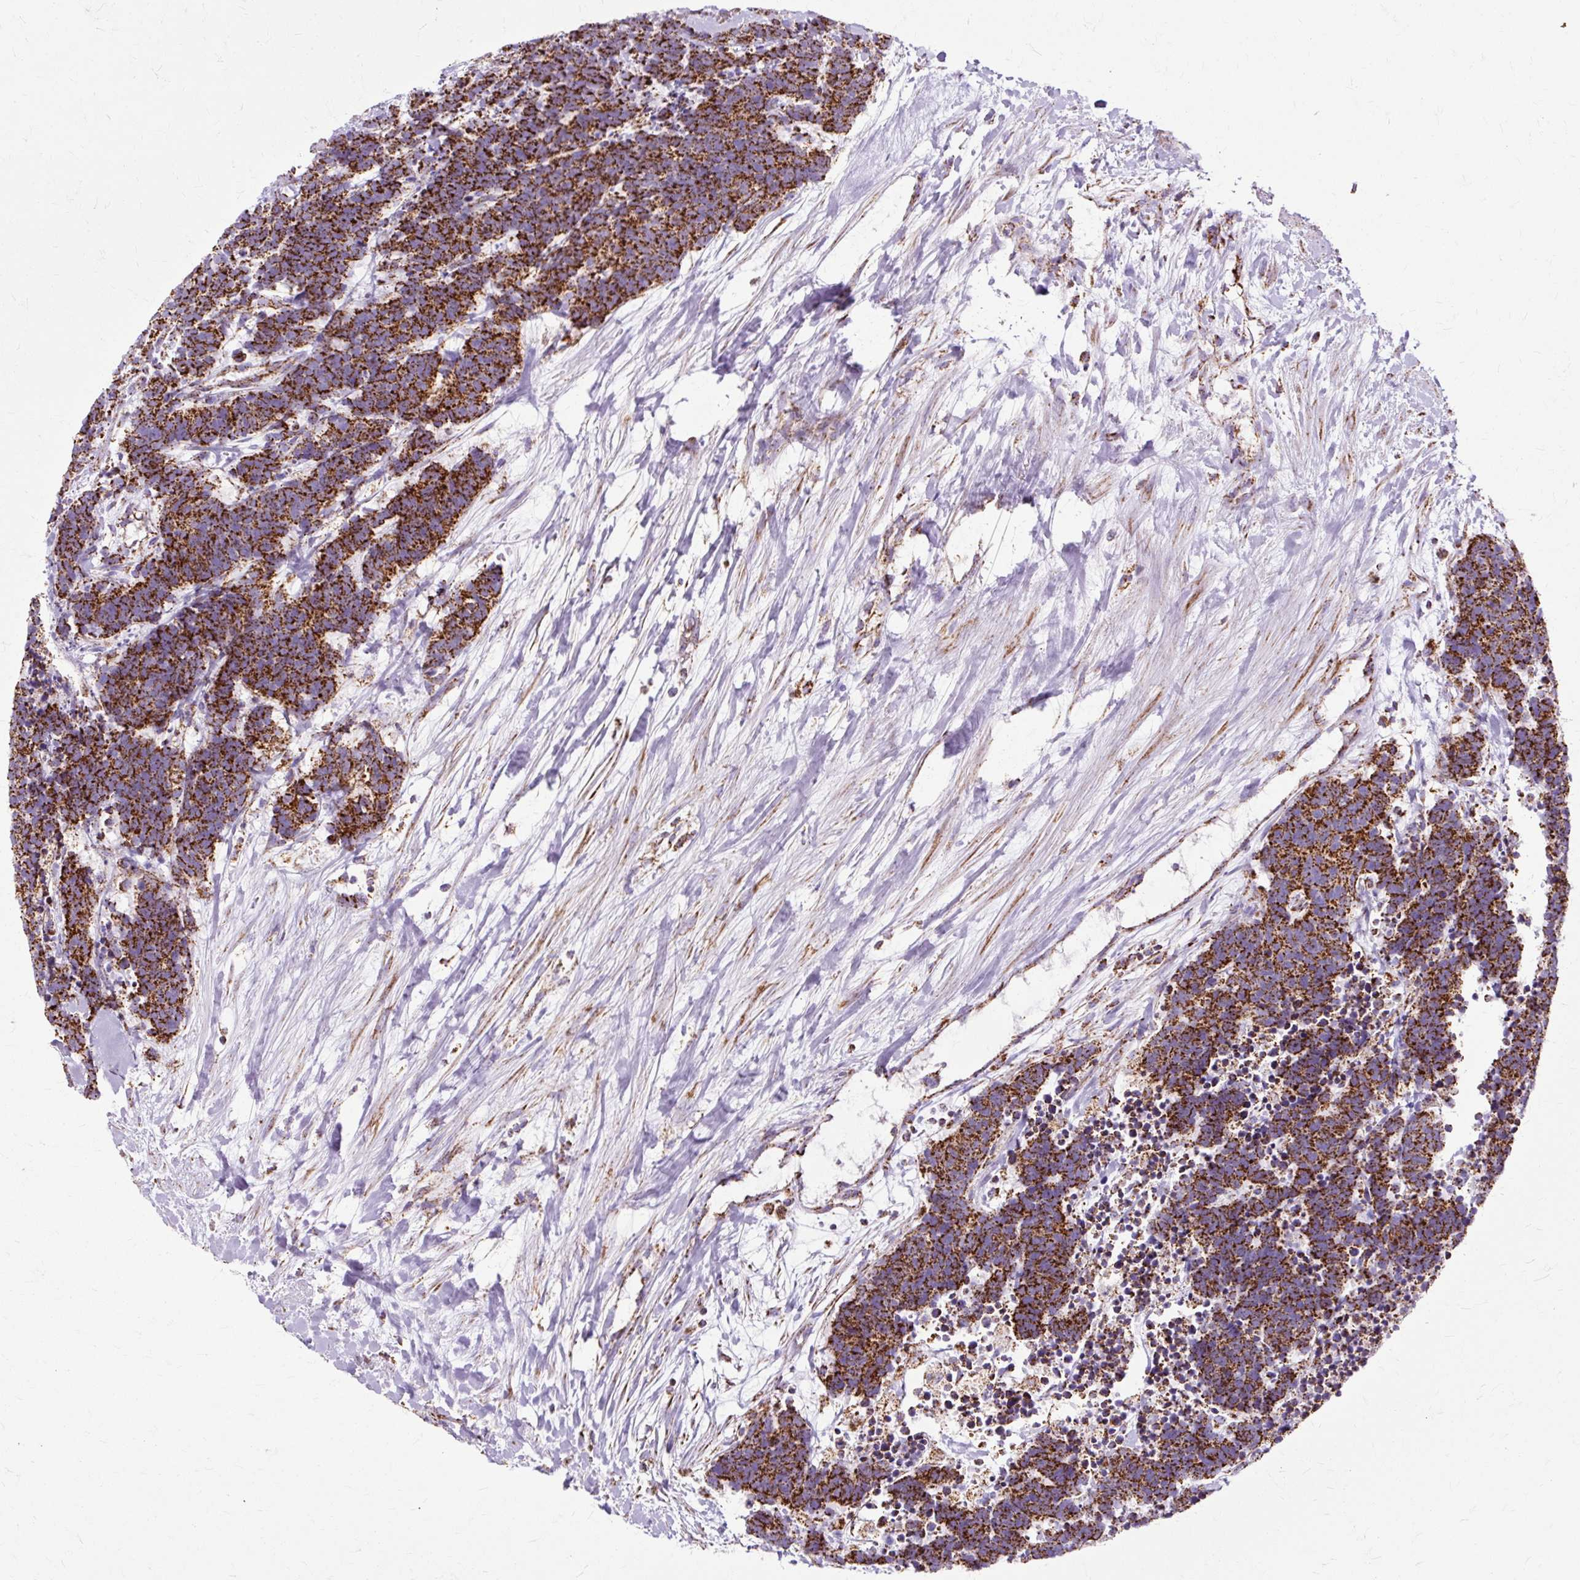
{"staining": {"intensity": "strong", "quantity": ">75%", "location": "cytoplasmic/membranous"}, "tissue": "carcinoid", "cell_type": "Tumor cells", "image_type": "cancer", "snomed": [{"axis": "morphology", "description": "Carcinoma, NOS"}, {"axis": "morphology", "description": "Carcinoid, malignant, NOS"}, {"axis": "topography", "description": "Prostate"}], "caption": "Strong cytoplasmic/membranous protein expression is seen in about >75% of tumor cells in carcinoid.", "gene": "DLAT", "patient": {"sex": "male", "age": 57}}